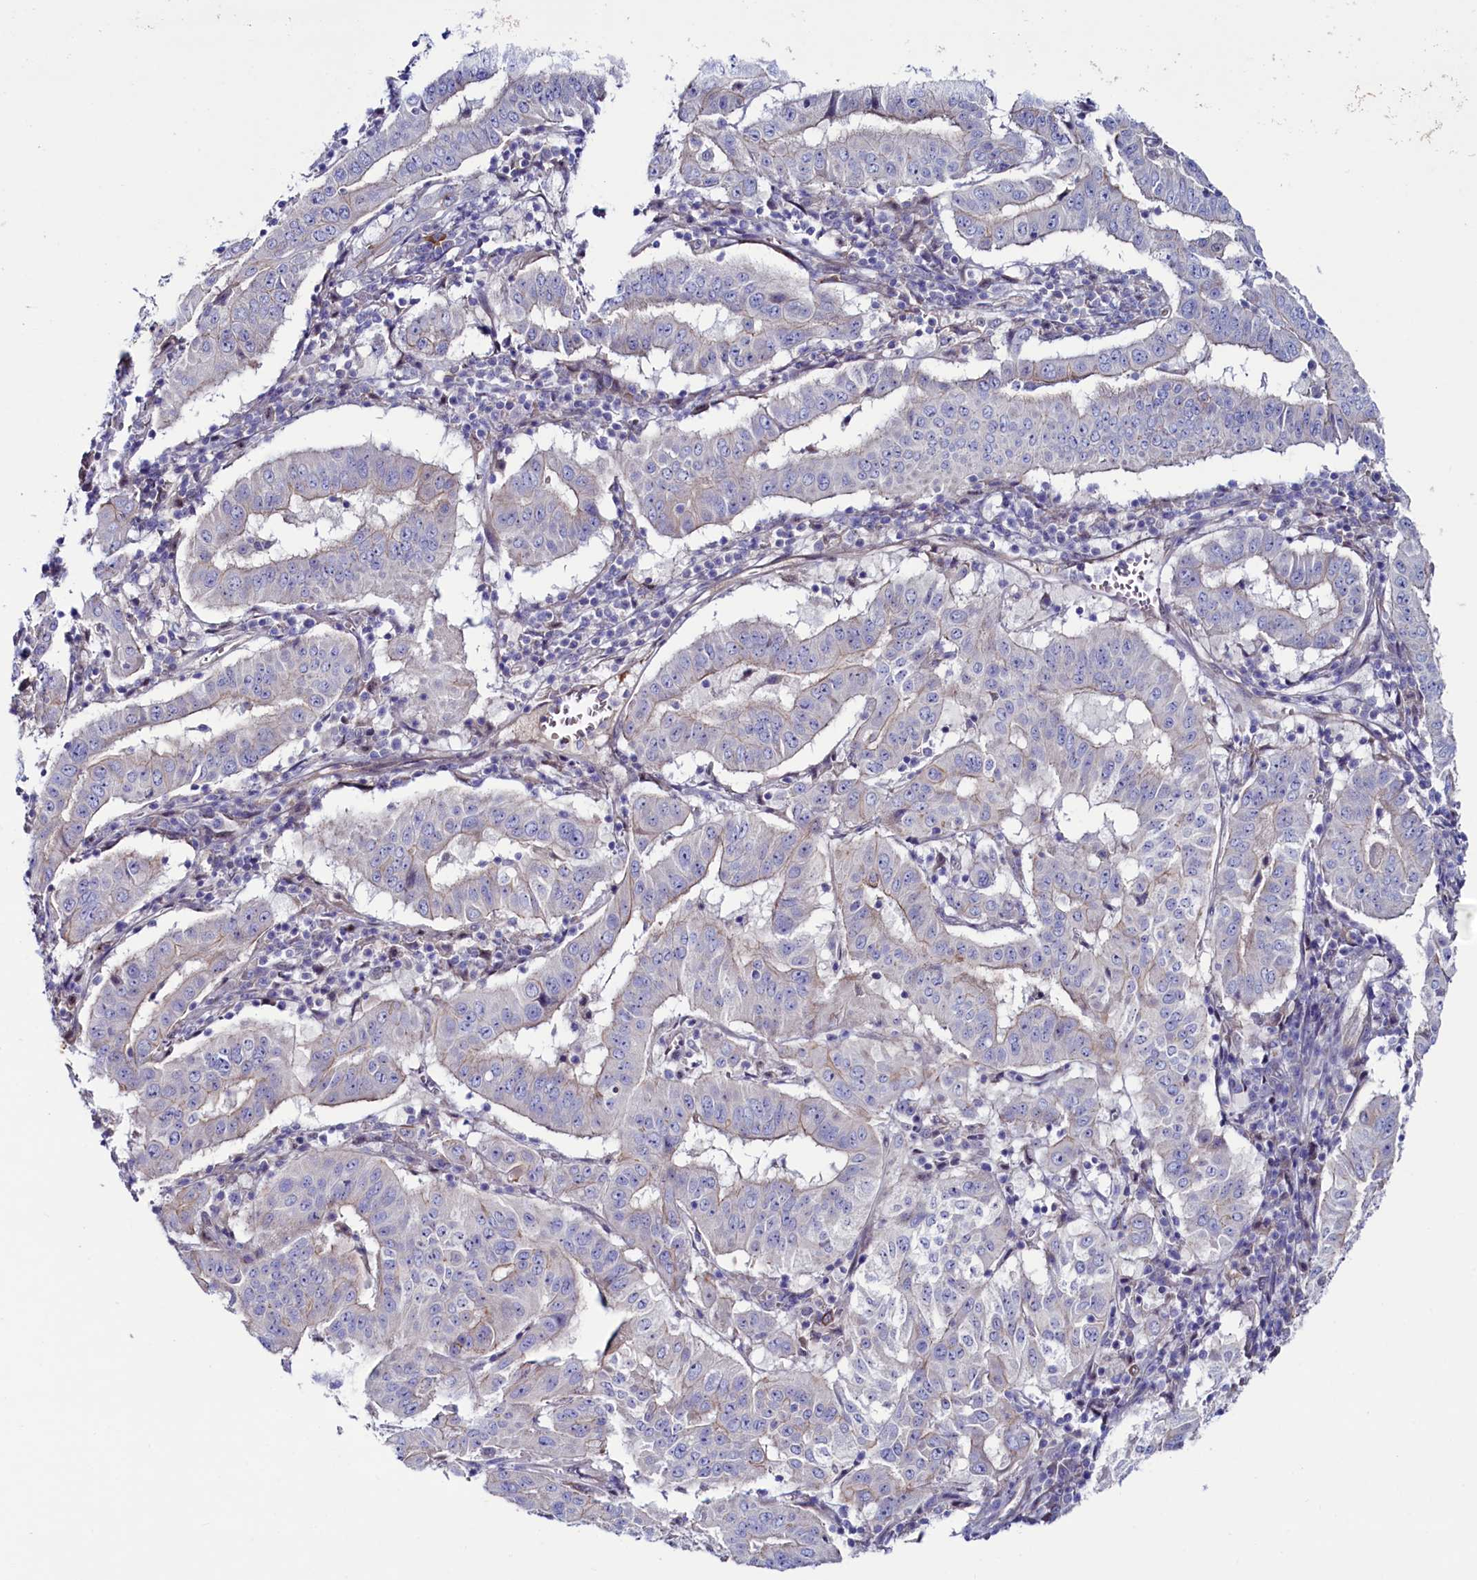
{"staining": {"intensity": "weak", "quantity": "<25%", "location": "cytoplasmic/membranous"}, "tissue": "pancreatic cancer", "cell_type": "Tumor cells", "image_type": "cancer", "snomed": [{"axis": "morphology", "description": "Adenocarcinoma, NOS"}, {"axis": "topography", "description": "Pancreas"}], "caption": "Tumor cells show no significant staining in pancreatic cancer.", "gene": "ASTE1", "patient": {"sex": "male", "age": 63}}